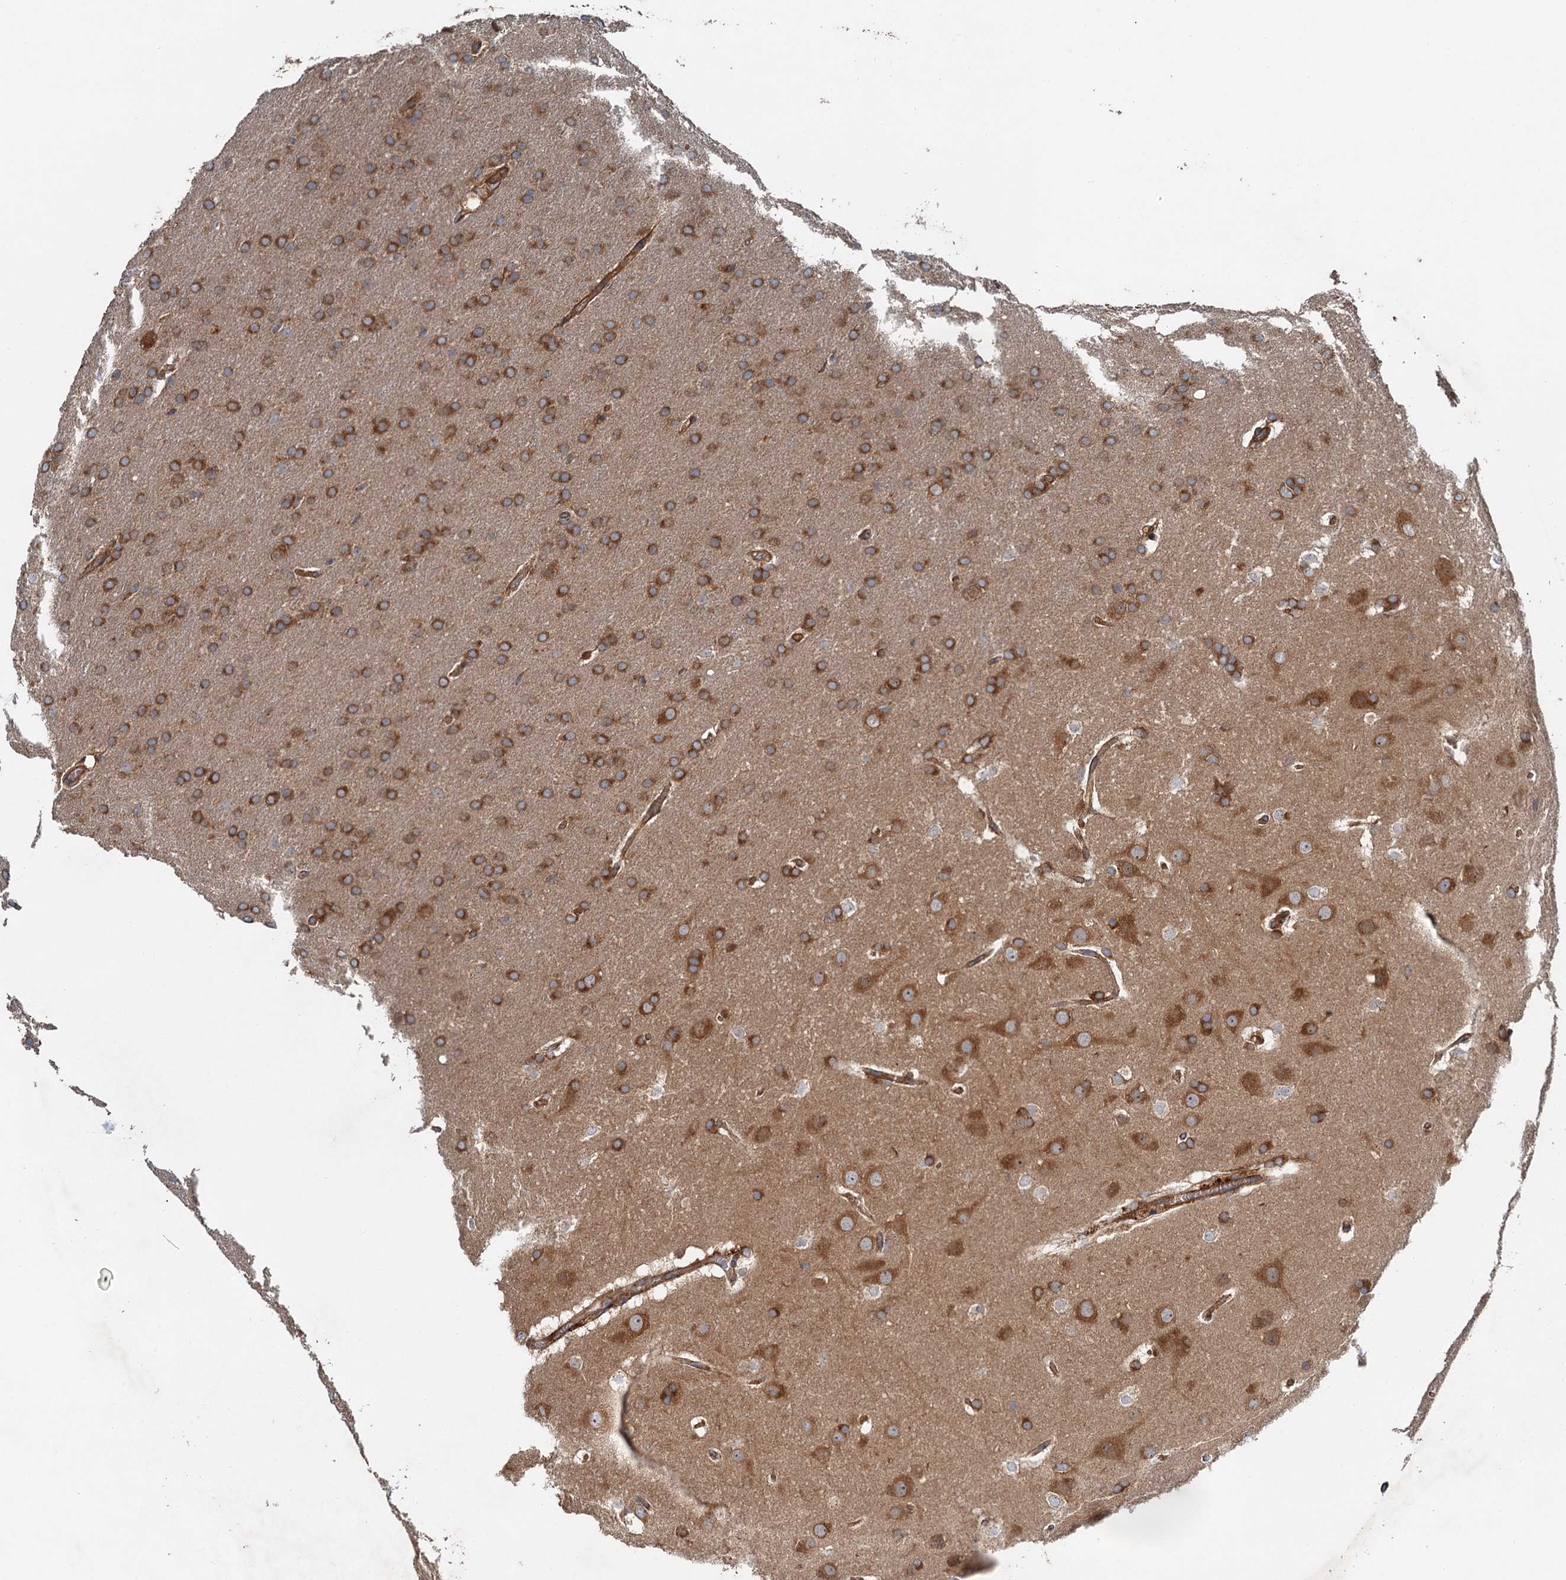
{"staining": {"intensity": "moderate", "quantity": ">75%", "location": "cytoplasmic/membranous"}, "tissue": "glioma", "cell_type": "Tumor cells", "image_type": "cancer", "snomed": [{"axis": "morphology", "description": "Glioma, malignant, Low grade"}, {"axis": "topography", "description": "Brain"}], "caption": "There is medium levels of moderate cytoplasmic/membranous expression in tumor cells of glioma, as demonstrated by immunohistochemical staining (brown color).", "gene": "COG3", "patient": {"sex": "female", "age": 32}}